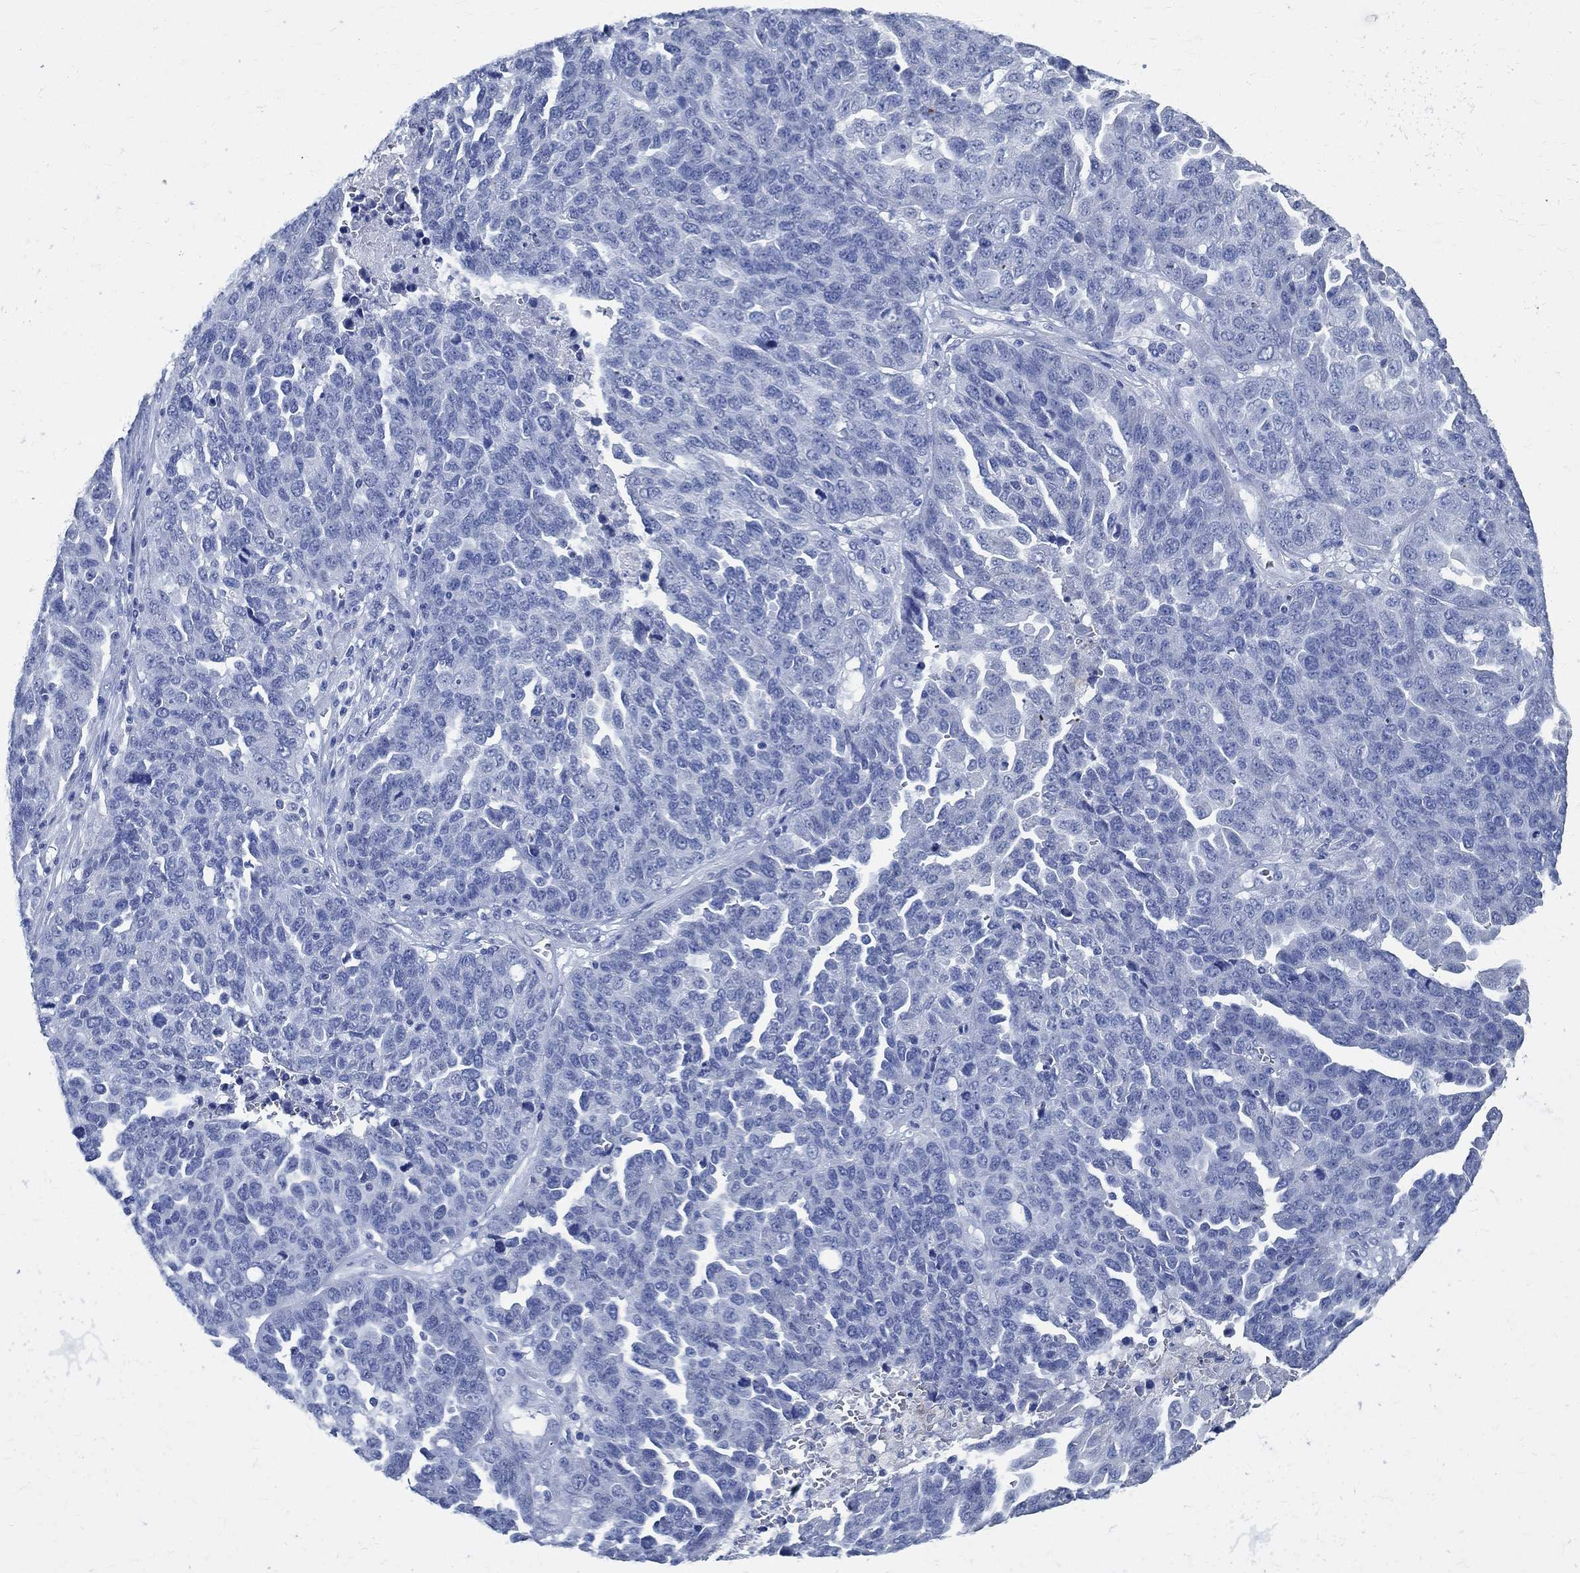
{"staining": {"intensity": "negative", "quantity": "none", "location": "none"}, "tissue": "ovarian cancer", "cell_type": "Tumor cells", "image_type": "cancer", "snomed": [{"axis": "morphology", "description": "Cystadenocarcinoma, serous, NOS"}, {"axis": "topography", "description": "Ovary"}], "caption": "IHC image of neoplastic tissue: human ovarian serous cystadenocarcinoma stained with DAB (3,3'-diaminobenzidine) displays no significant protein positivity in tumor cells.", "gene": "TMEM221", "patient": {"sex": "female", "age": 87}}